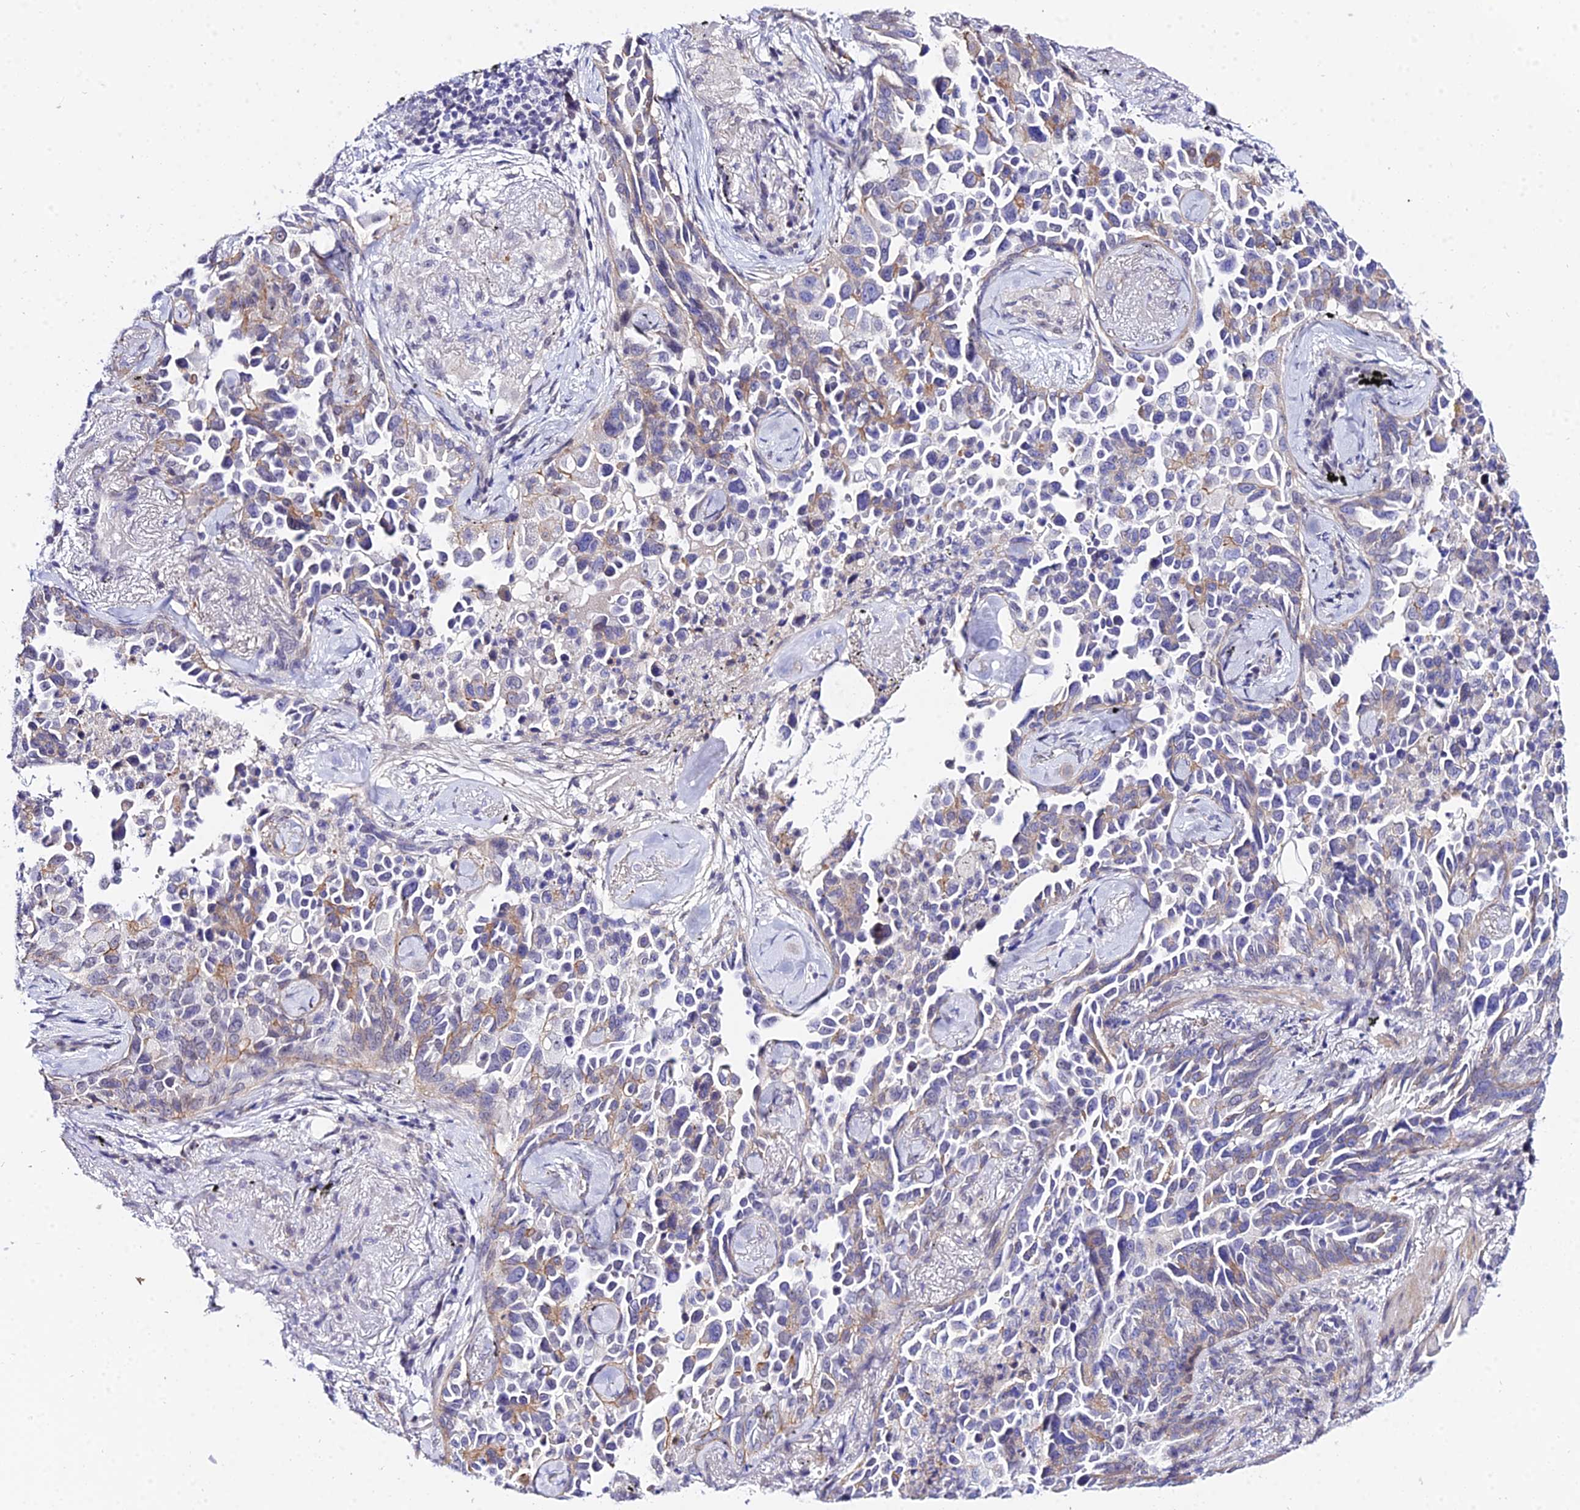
{"staining": {"intensity": "moderate", "quantity": "<25%", "location": "cytoplasmic/membranous"}, "tissue": "lung cancer", "cell_type": "Tumor cells", "image_type": "cancer", "snomed": [{"axis": "morphology", "description": "Adenocarcinoma, NOS"}, {"axis": "topography", "description": "Lung"}], "caption": "Tumor cells show moderate cytoplasmic/membranous positivity in approximately <25% of cells in adenocarcinoma (lung).", "gene": "ZNF628", "patient": {"sex": "female", "age": 67}}